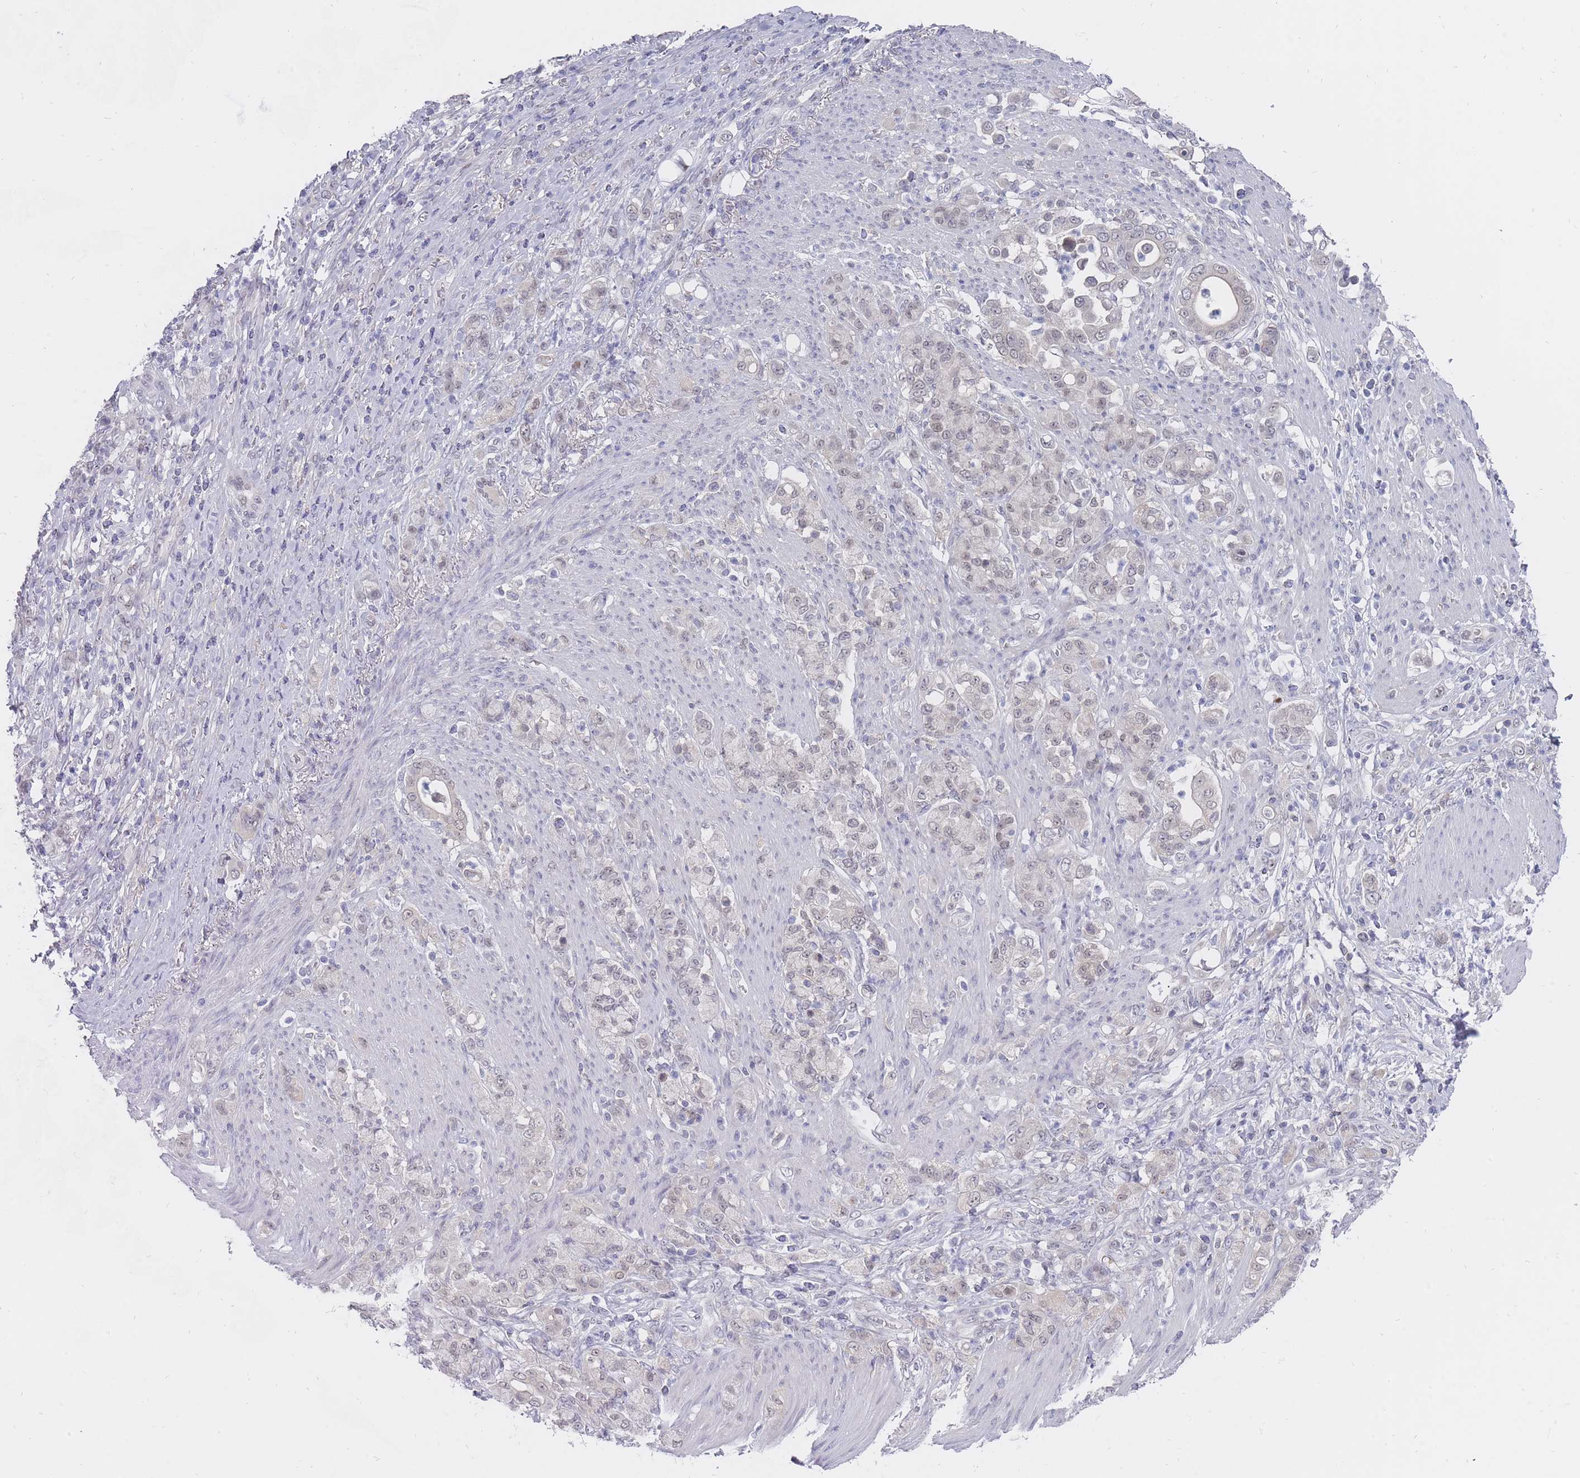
{"staining": {"intensity": "negative", "quantity": "none", "location": "none"}, "tissue": "stomach cancer", "cell_type": "Tumor cells", "image_type": "cancer", "snomed": [{"axis": "morphology", "description": "Normal tissue, NOS"}, {"axis": "morphology", "description": "Adenocarcinoma, NOS"}, {"axis": "topography", "description": "Stomach"}], "caption": "Photomicrograph shows no protein positivity in tumor cells of stomach cancer tissue.", "gene": "GINS1", "patient": {"sex": "female", "age": 79}}